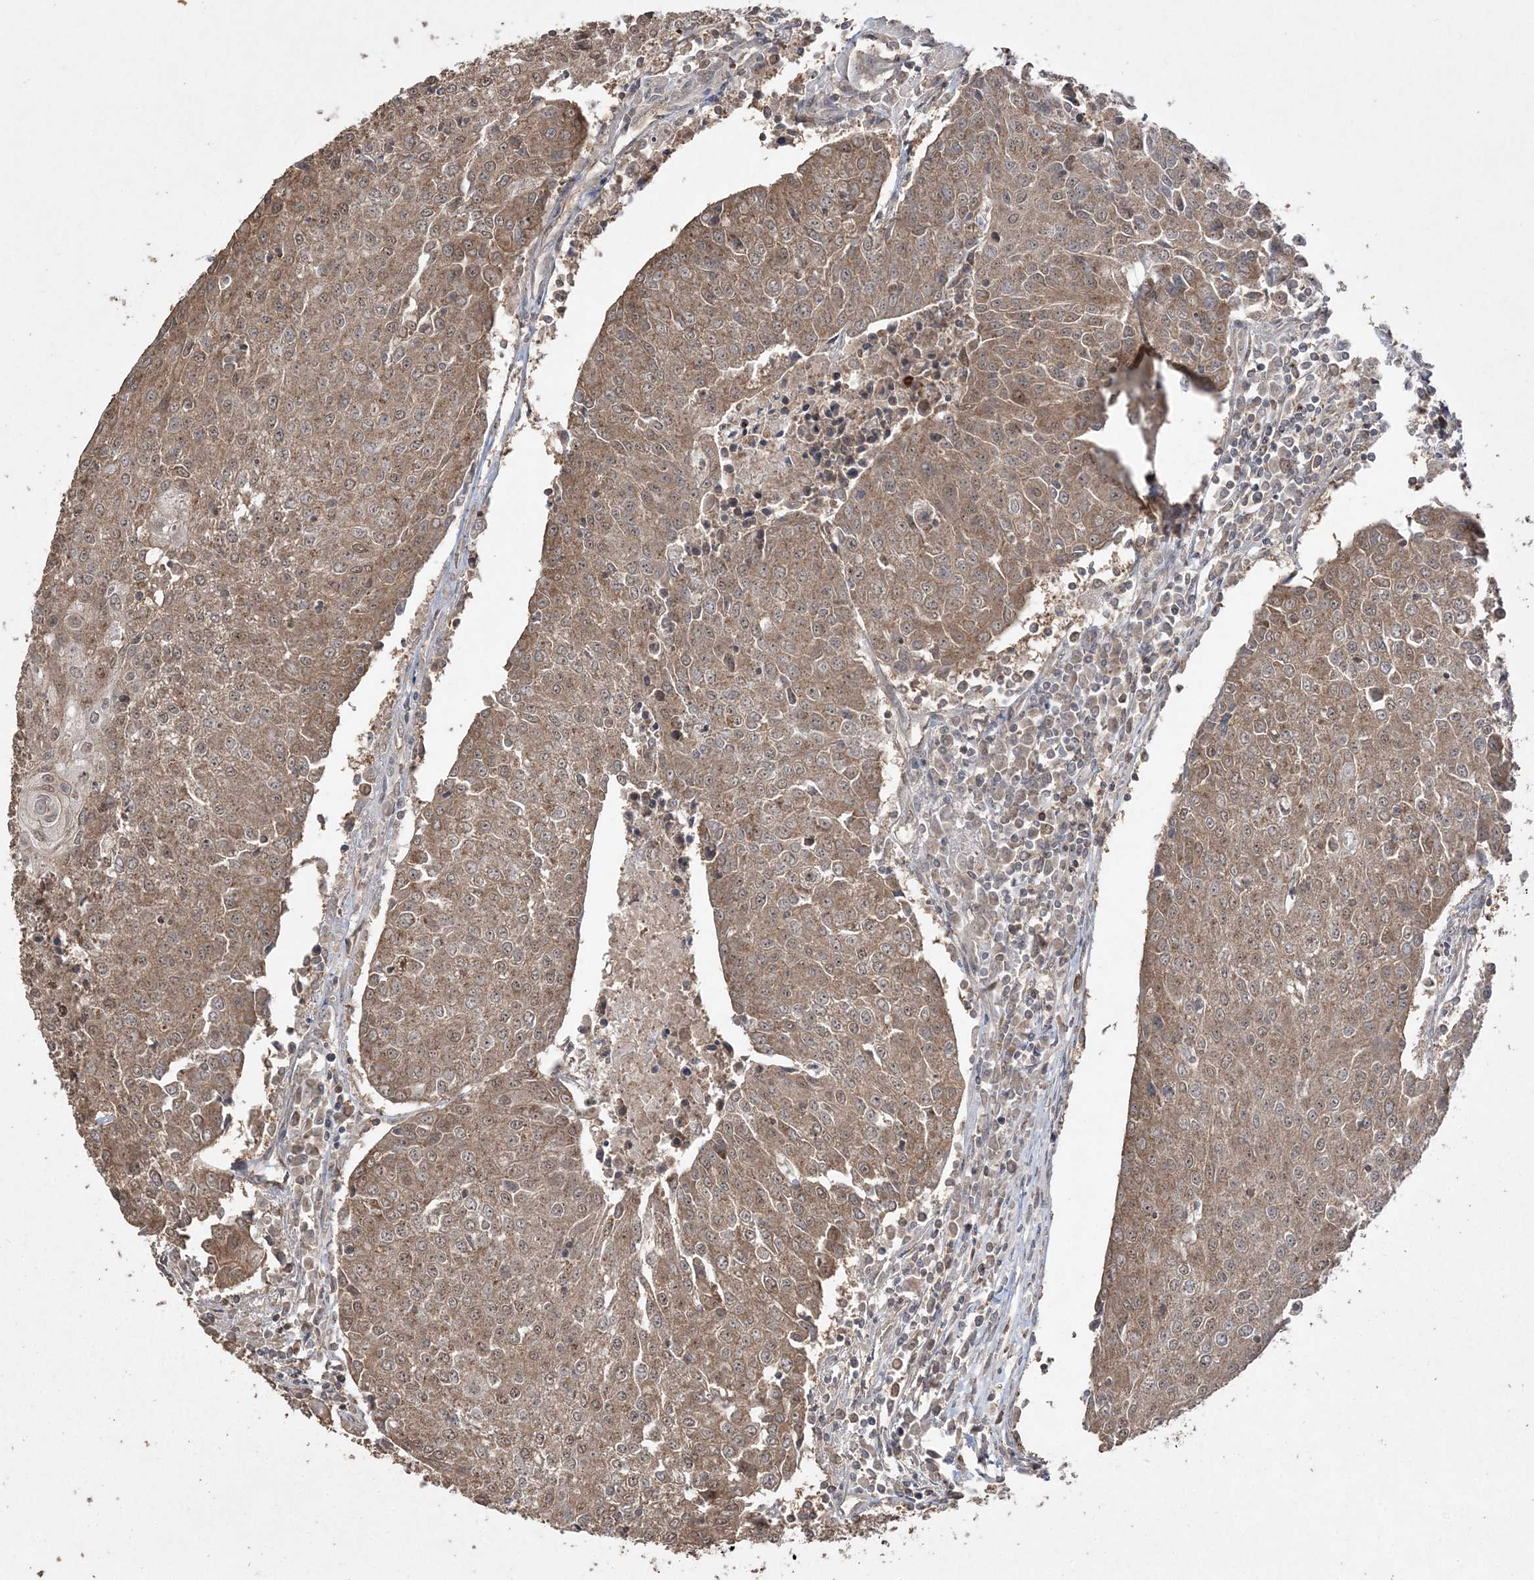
{"staining": {"intensity": "moderate", "quantity": ">75%", "location": "cytoplasmic/membranous,nuclear"}, "tissue": "urothelial cancer", "cell_type": "Tumor cells", "image_type": "cancer", "snomed": [{"axis": "morphology", "description": "Urothelial carcinoma, High grade"}, {"axis": "topography", "description": "Urinary bladder"}], "caption": "Tumor cells demonstrate medium levels of moderate cytoplasmic/membranous and nuclear positivity in approximately >75% of cells in high-grade urothelial carcinoma. The protein is shown in brown color, while the nuclei are stained blue.", "gene": "EHHADH", "patient": {"sex": "female", "age": 85}}